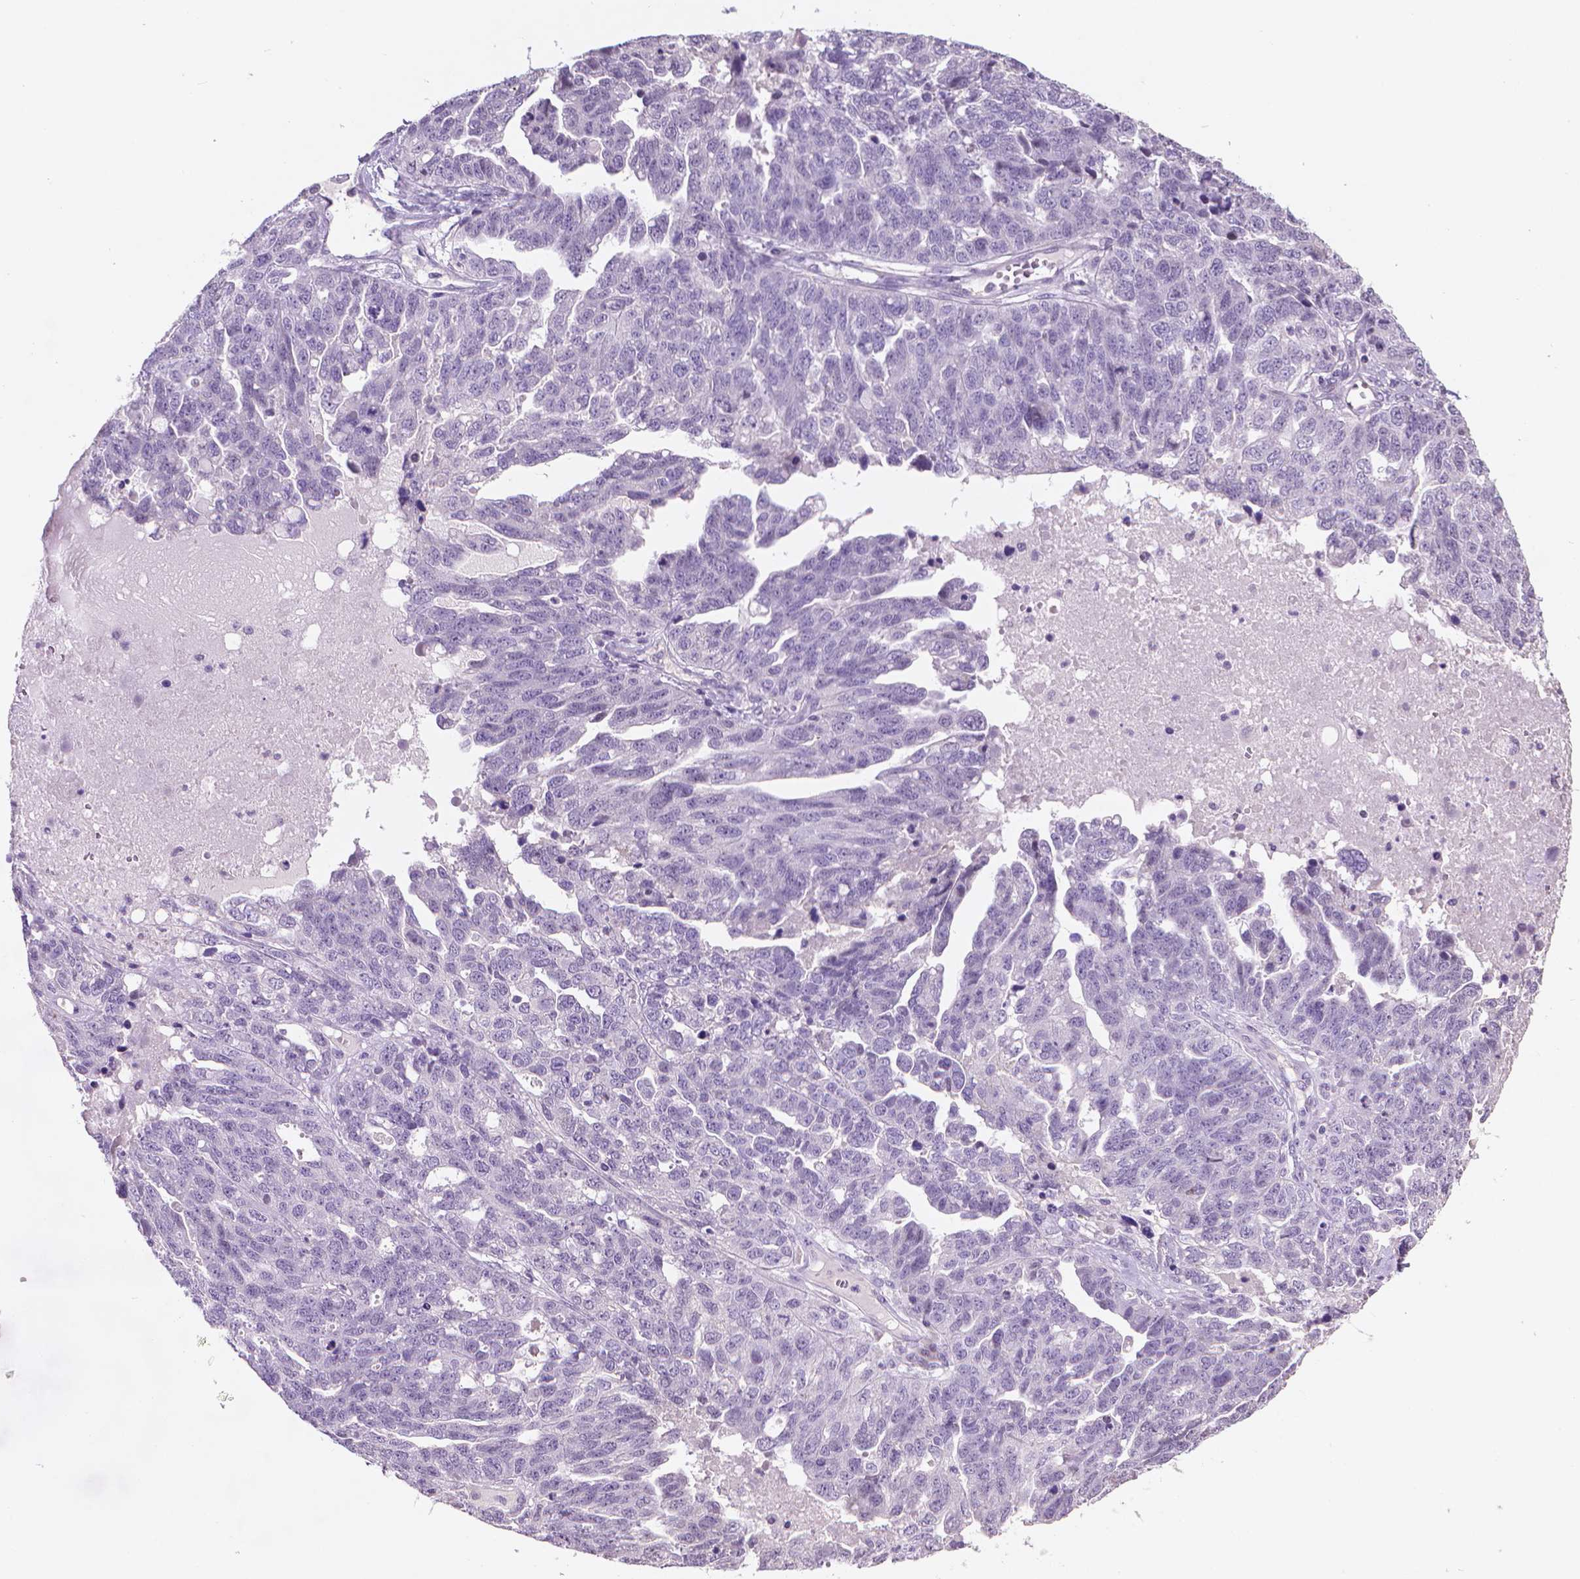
{"staining": {"intensity": "negative", "quantity": "none", "location": "none"}, "tissue": "ovarian cancer", "cell_type": "Tumor cells", "image_type": "cancer", "snomed": [{"axis": "morphology", "description": "Cystadenocarcinoma, serous, NOS"}, {"axis": "topography", "description": "Ovary"}], "caption": "The histopathology image exhibits no staining of tumor cells in ovarian cancer. The staining is performed using DAB (3,3'-diaminobenzidine) brown chromogen with nuclei counter-stained in using hematoxylin.", "gene": "CLXN", "patient": {"sex": "female", "age": 71}}